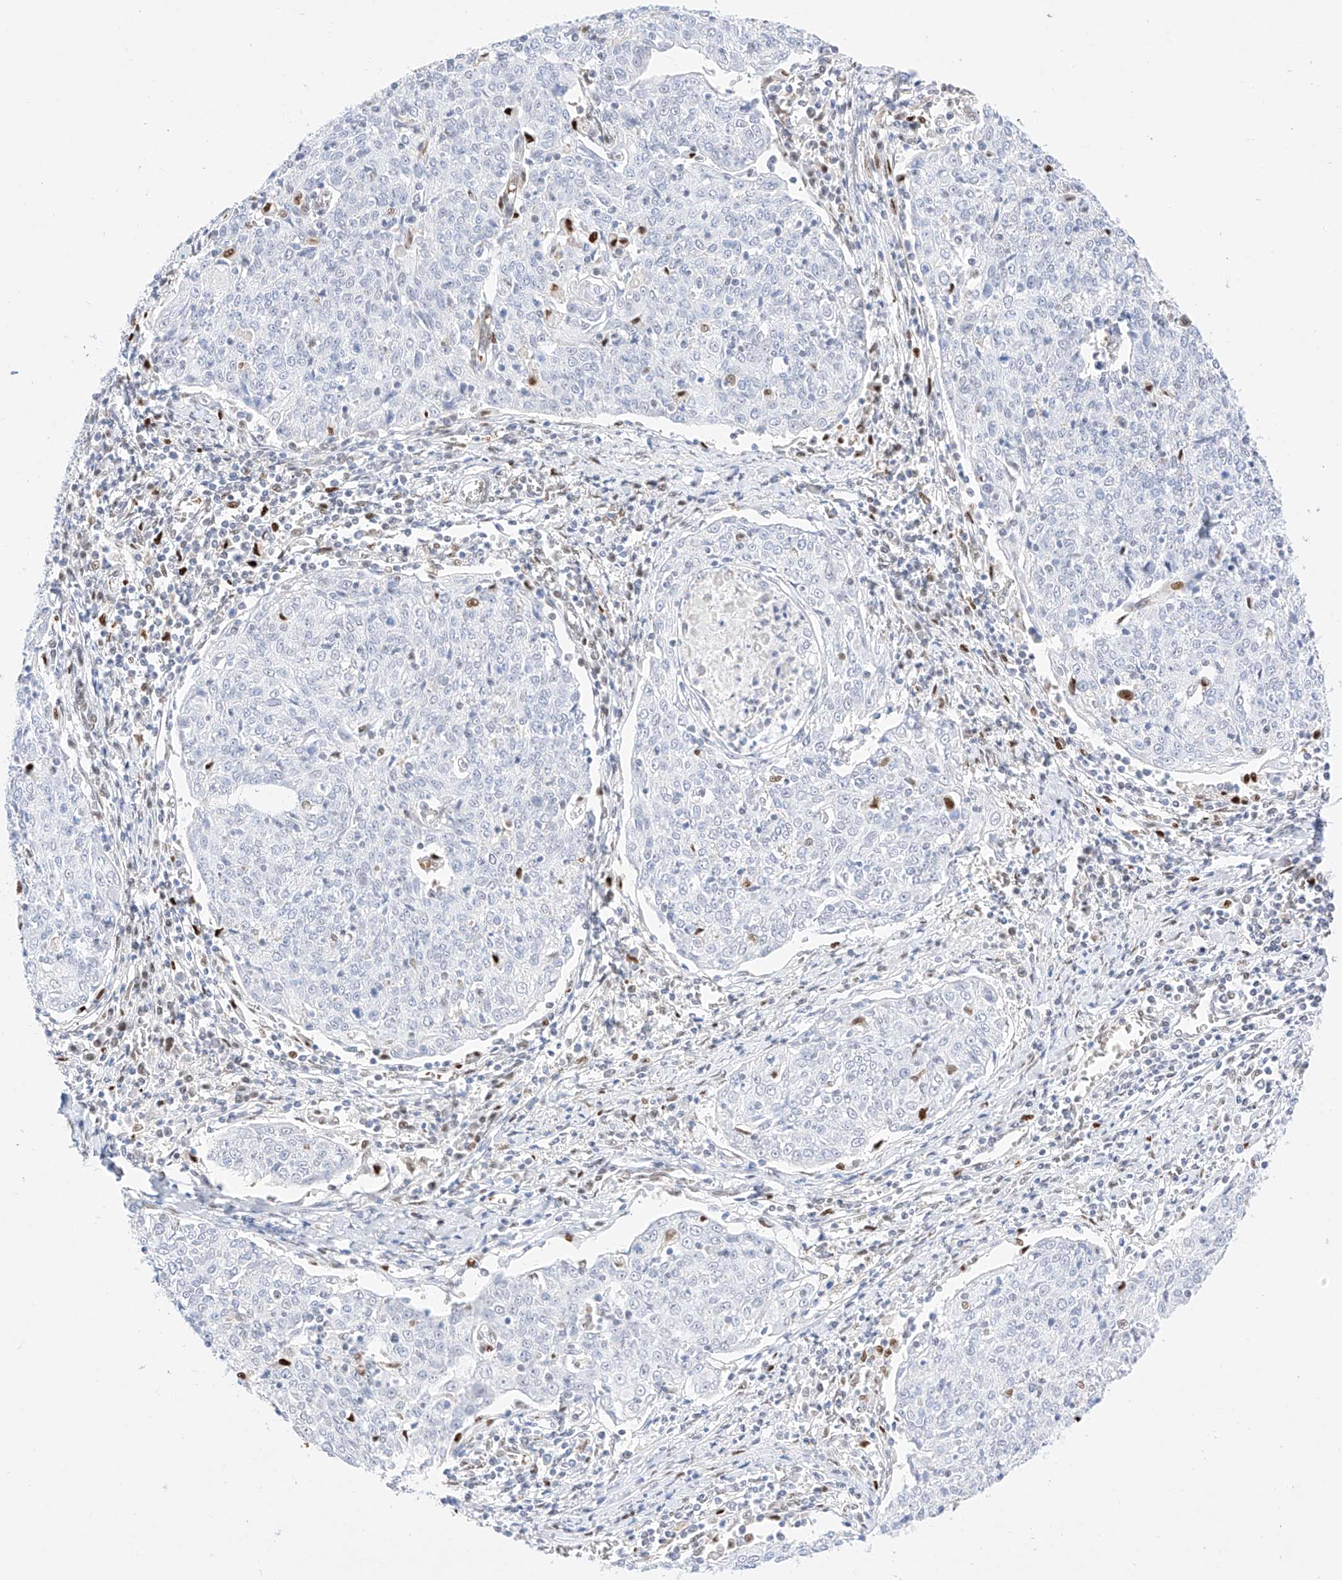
{"staining": {"intensity": "negative", "quantity": "none", "location": "none"}, "tissue": "cervical cancer", "cell_type": "Tumor cells", "image_type": "cancer", "snomed": [{"axis": "morphology", "description": "Squamous cell carcinoma, NOS"}, {"axis": "topography", "description": "Cervix"}], "caption": "This histopathology image is of cervical squamous cell carcinoma stained with immunohistochemistry to label a protein in brown with the nuclei are counter-stained blue. There is no expression in tumor cells.", "gene": "APIP", "patient": {"sex": "female", "age": 48}}